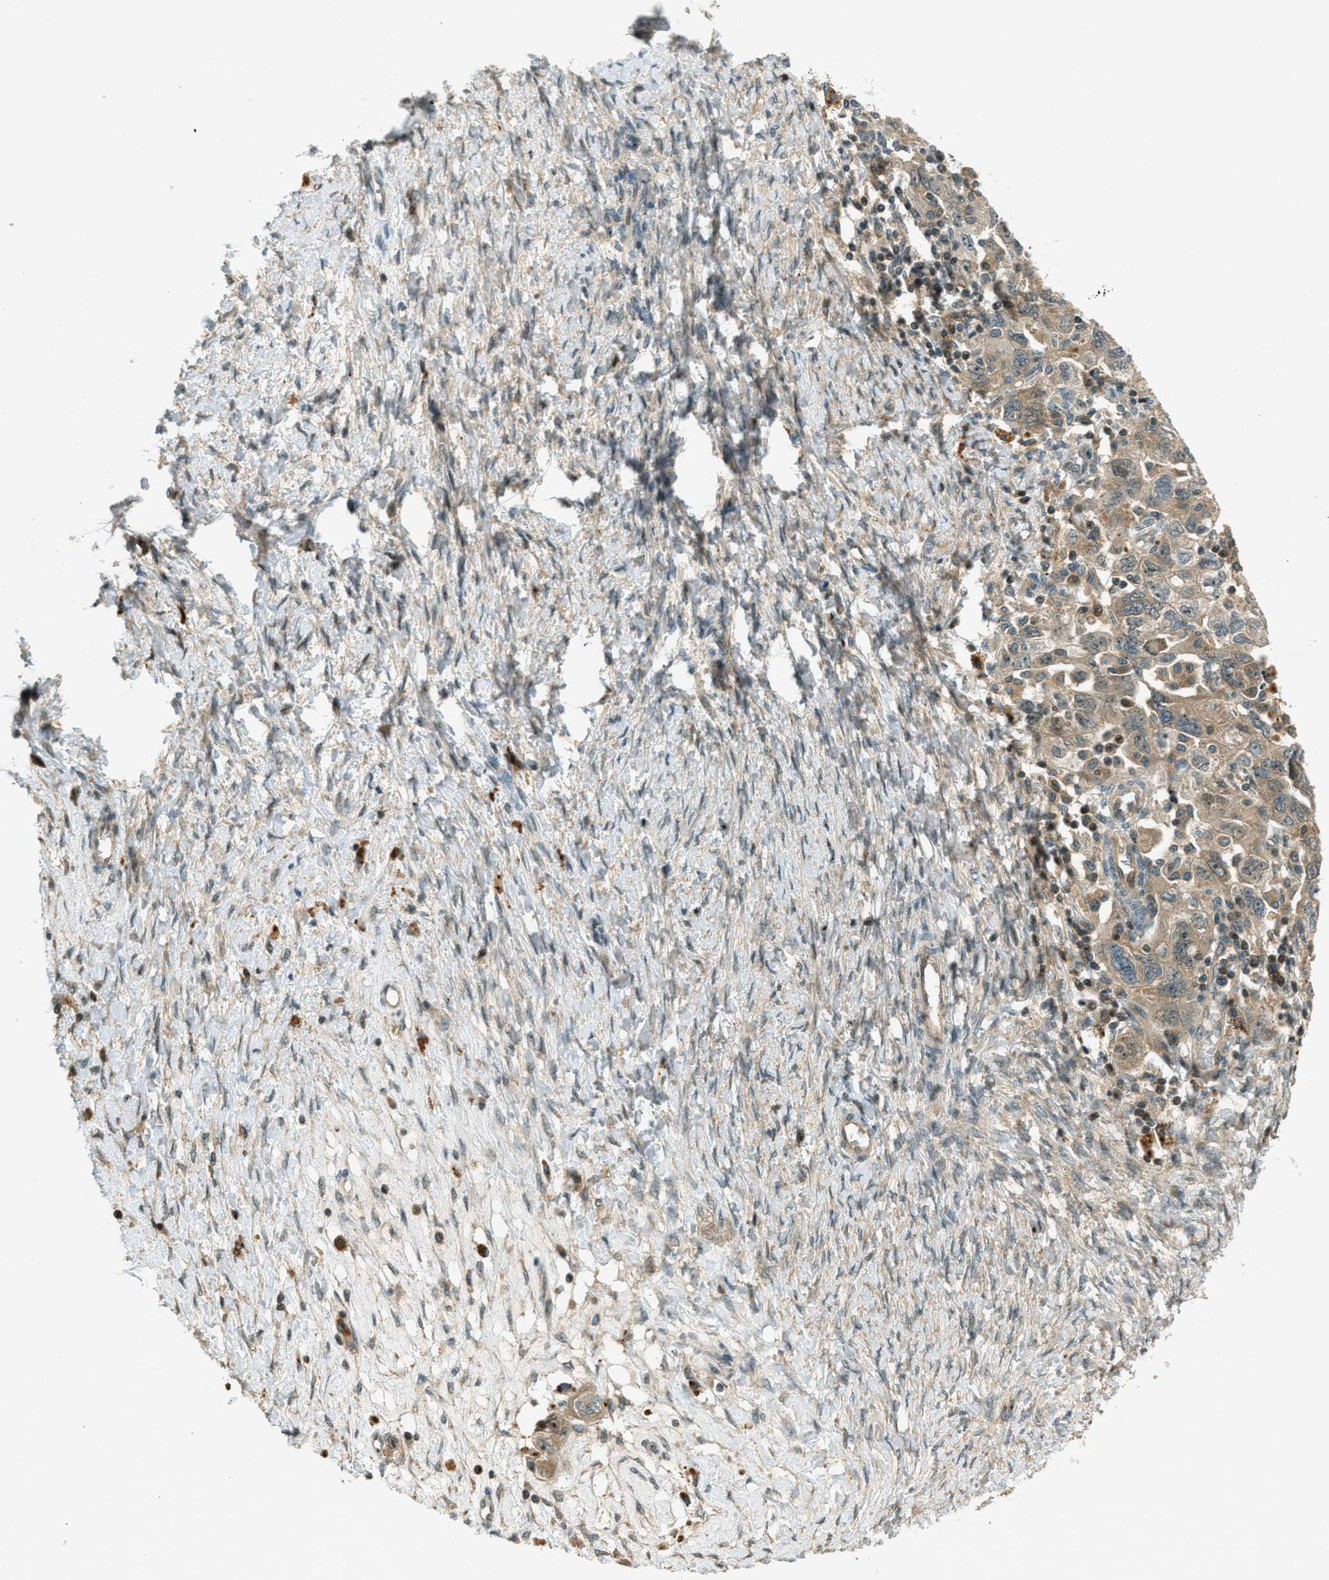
{"staining": {"intensity": "moderate", "quantity": ">75%", "location": "cytoplasmic/membranous"}, "tissue": "ovarian cancer", "cell_type": "Tumor cells", "image_type": "cancer", "snomed": [{"axis": "morphology", "description": "Carcinoma, NOS"}, {"axis": "morphology", "description": "Cystadenocarcinoma, serous, NOS"}, {"axis": "topography", "description": "Ovary"}], "caption": "Immunohistochemical staining of human ovarian cancer shows medium levels of moderate cytoplasmic/membranous positivity in about >75% of tumor cells.", "gene": "PTPN23", "patient": {"sex": "female", "age": 69}}